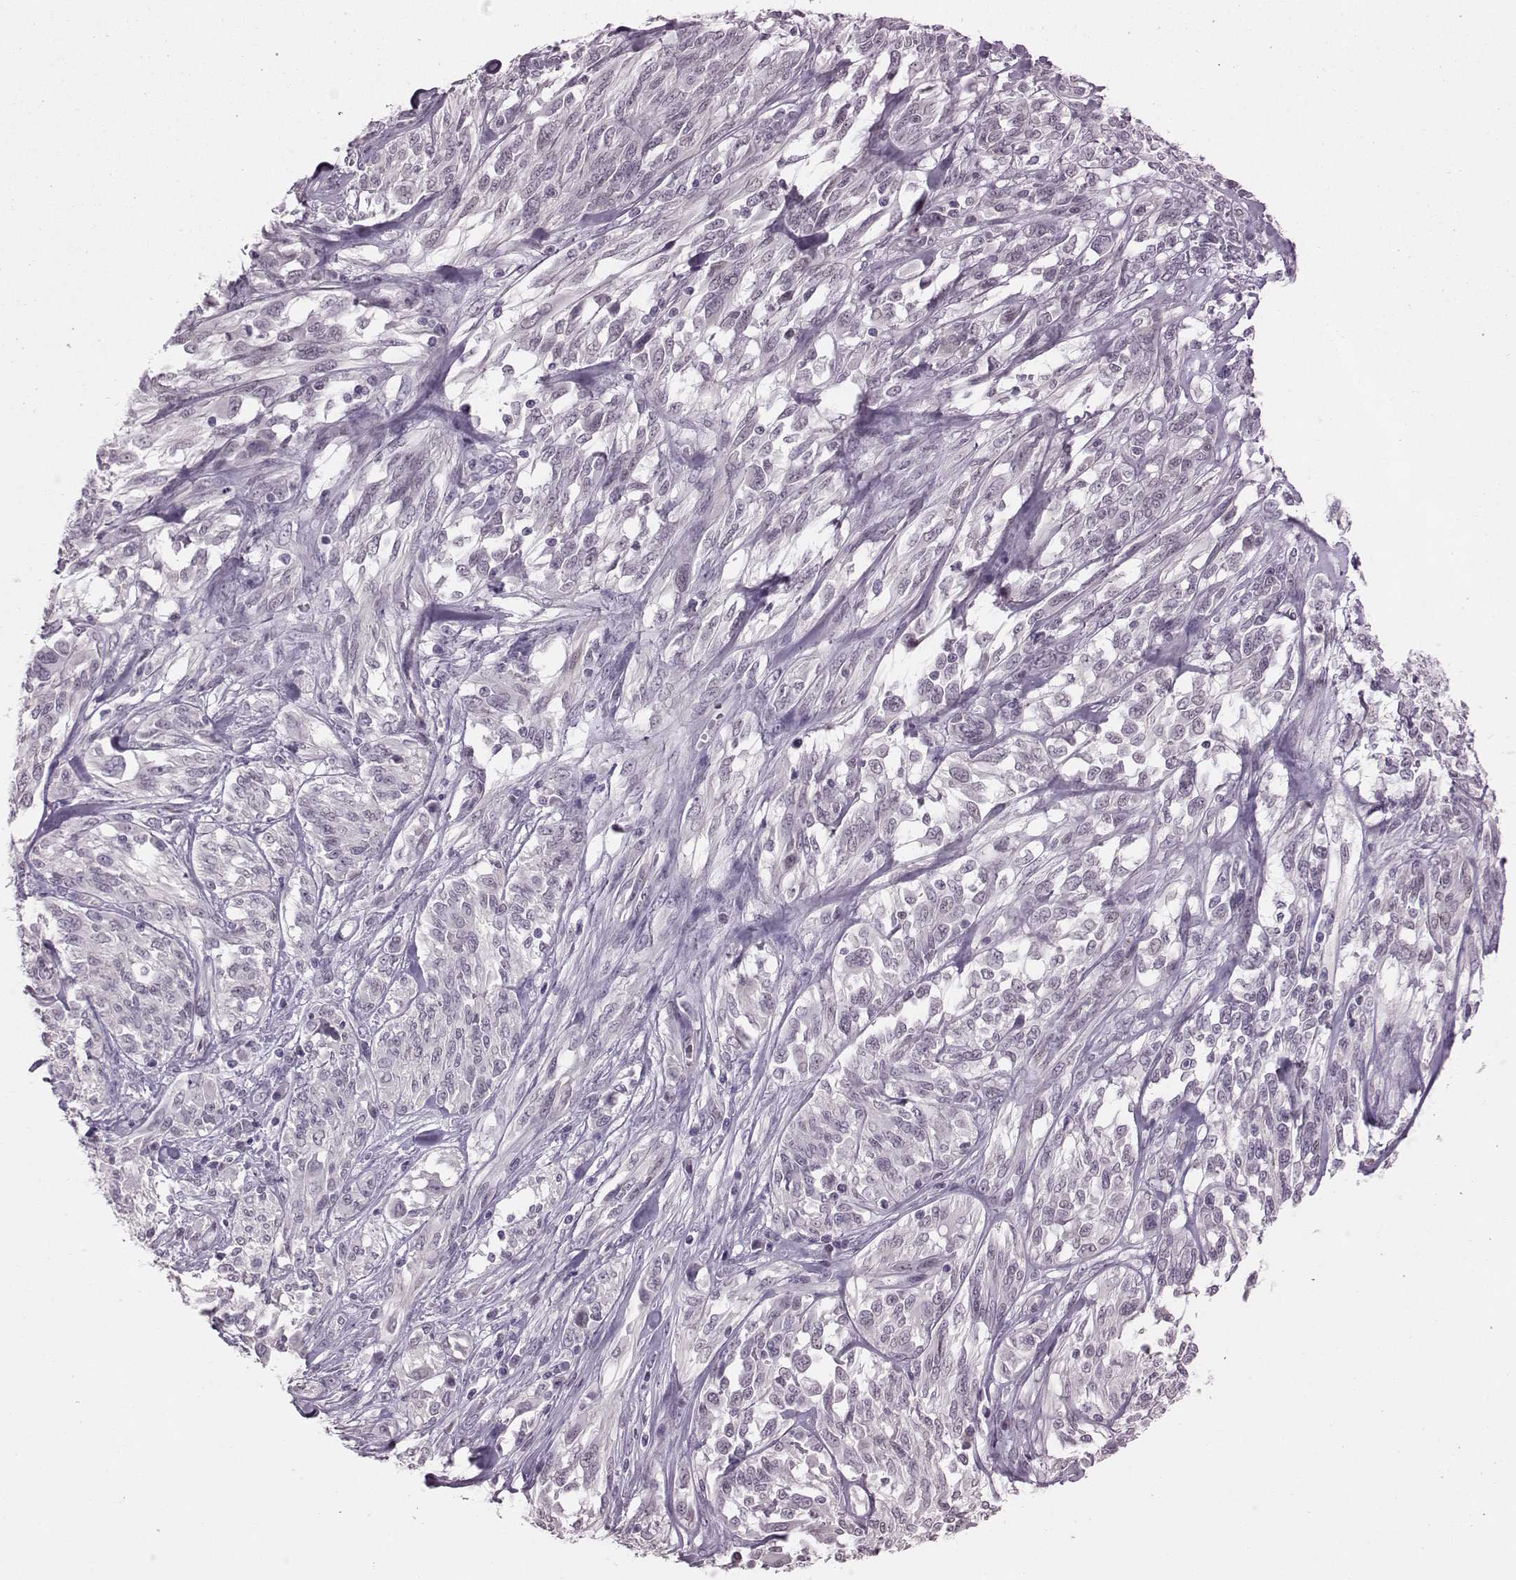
{"staining": {"intensity": "negative", "quantity": "none", "location": "none"}, "tissue": "melanoma", "cell_type": "Tumor cells", "image_type": "cancer", "snomed": [{"axis": "morphology", "description": "Malignant melanoma, NOS"}, {"axis": "topography", "description": "Skin"}], "caption": "Human melanoma stained for a protein using immunohistochemistry (IHC) displays no expression in tumor cells.", "gene": "DNAAF1", "patient": {"sex": "female", "age": 91}}